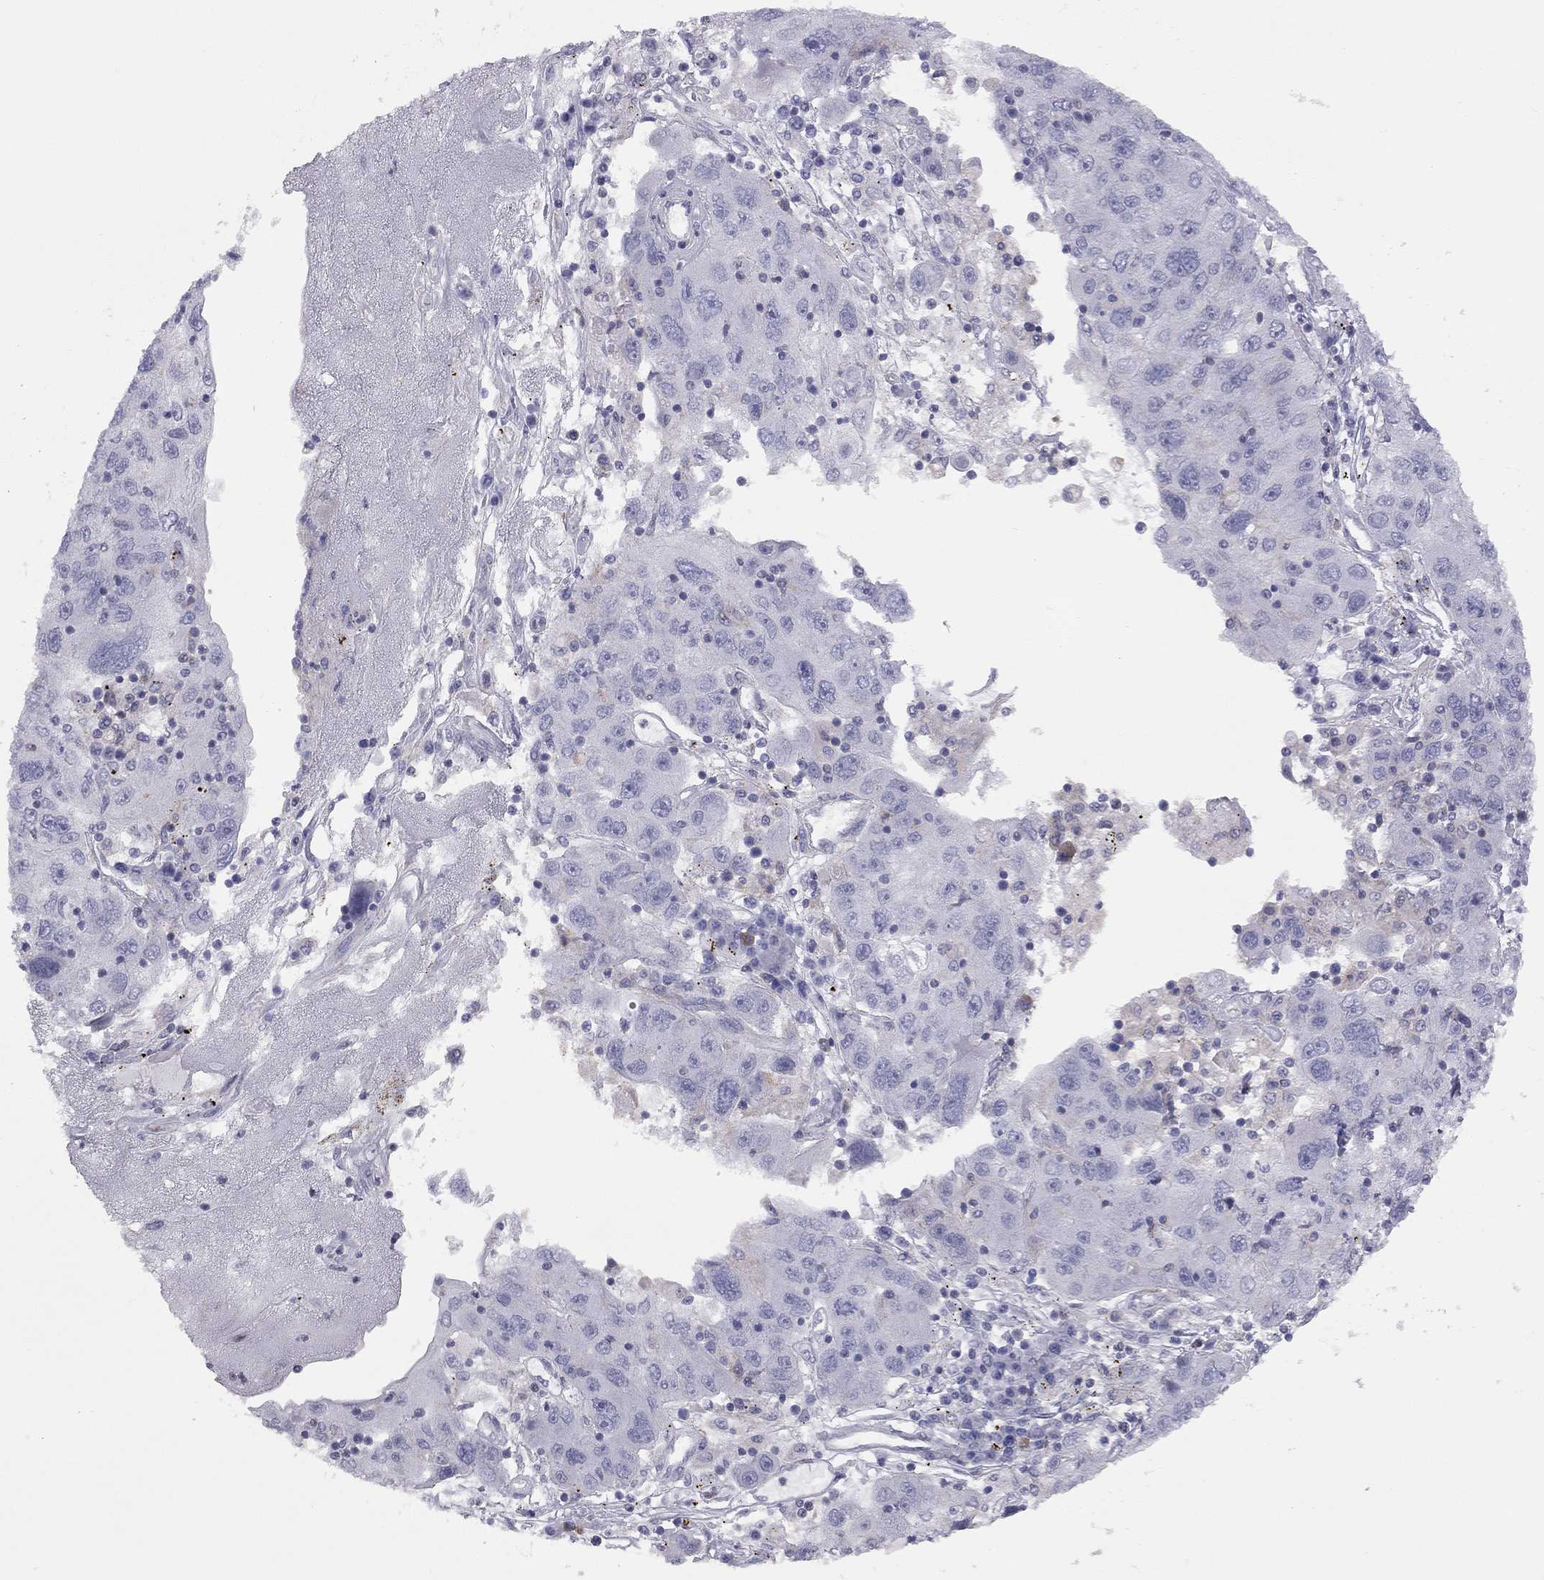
{"staining": {"intensity": "negative", "quantity": "none", "location": "none"}, "tissue": "stomach cancer", "cell_type": "Tumor cells", "image_type": "cancer", "snomed": [{"axis": "morphology", "description": "Adenocarcinoma, NOS"}, {"axis": "topography", "description": "Stomach"}], "caption": "The photomicrograph reveals no staining of tumor cells in adenocarcinoma (stomach).", "gene": "ADCYAP1", "patient": {"sex": "male", "age": 56}}